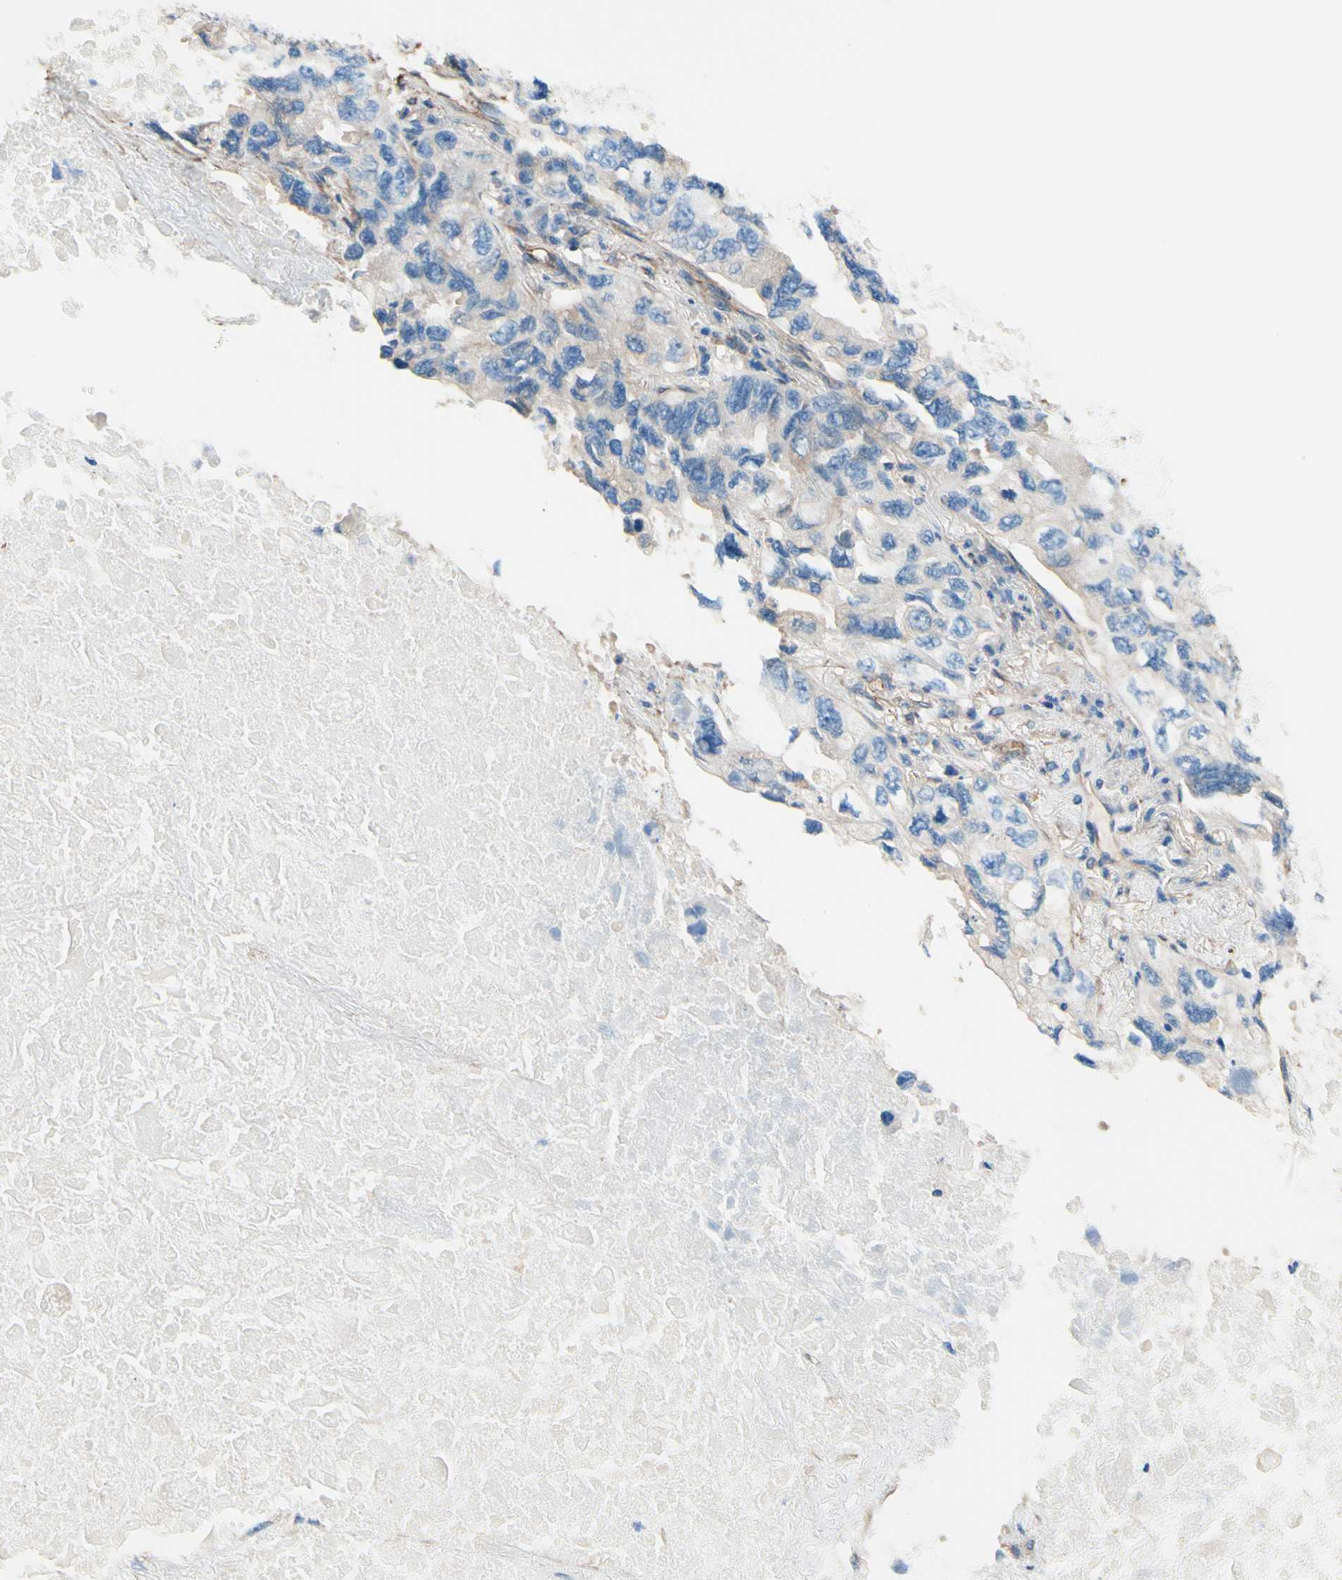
{"staining": {"intensity": "negative", "quantity": "none", "location": "none"}, "tissue": "lung cancer", "cell_type": "Tumor cells", "image_type": "cancer", "snomed": [{"axis": "morphology", "description": "Squamous cell carcinoma, NOS"}, {"axis": "topography", "description": "Lung"}], "caption": "An image of human lung squamous cell carcinoma is negative for staining in tumor cells.", "gene": "DPYSL3", "patient": {"sex": "female", "age": 73}}